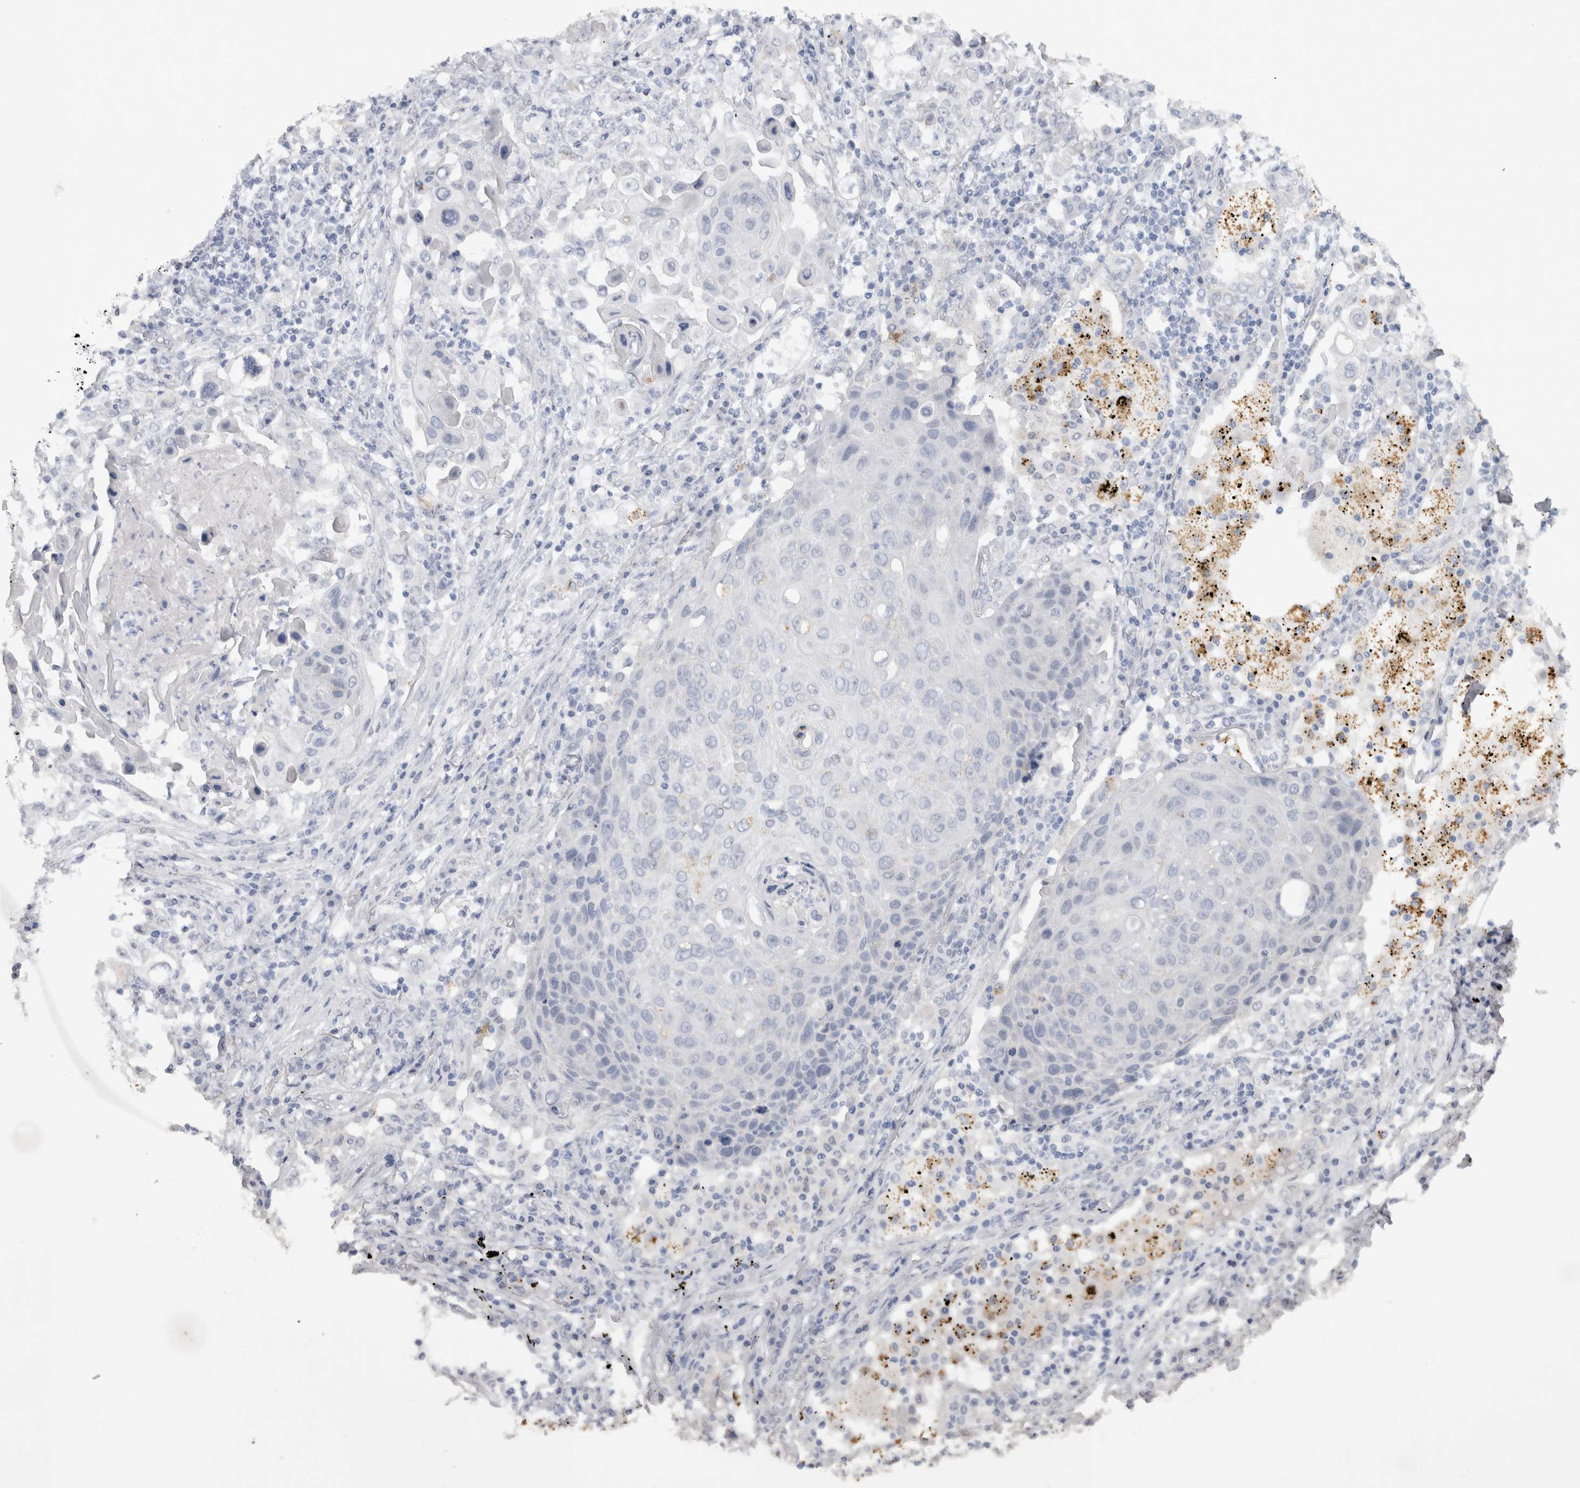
{"staining": {"intensity": "negative", "quantity": "none", "location": "none"}, "tissue": "lung cancer", "cell_type": "Tumor cells", "image_type": "cancer", "snomed": [{"axis": "morphology", "description": "Squamous cell carcinoma, NOS"}, {"axis": "topography", "description": "Lung"}], "caption": "A high-resolution image shows IHC staining of lung cancer (squamous cell carcinoma), which exhibits no significant positivity in tumor cells. Nuclei are stained in blue.", "gene": "CDH17", "patient": {"sex": "female", "age": 63}}